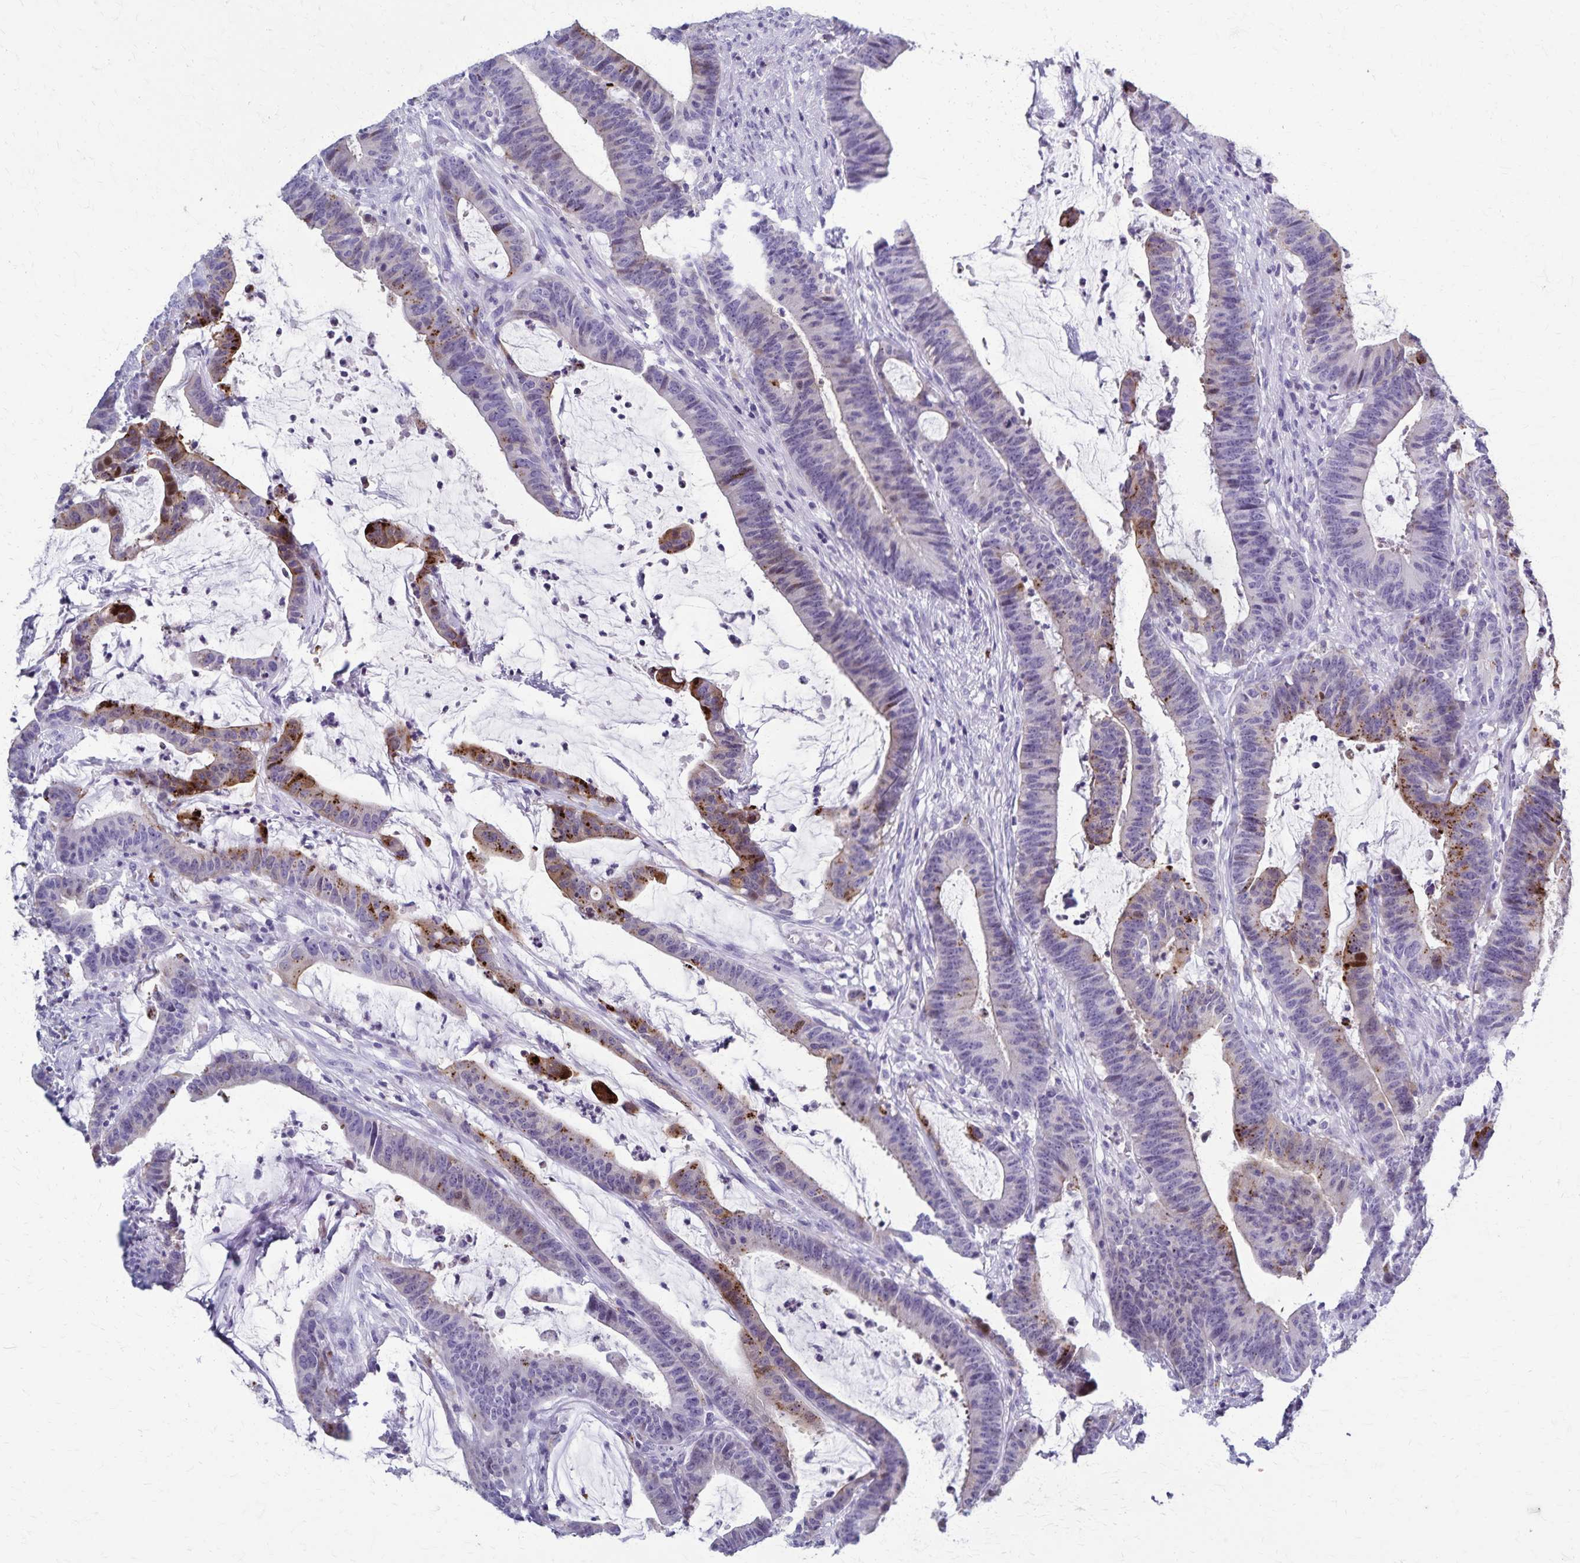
{"staining": {"intensity": "strong", "quantity": "<25%", "location": "cytoplasmic/membranous"}, "tissue": "colorectal cancer", "cell_type": "Tumor cells", "image_type": "cancer", "snomed": [{"axis": "morphology", "description": "Adenocarcinoma, NOS"}, {"axis": "topography", "description": "Colon"}], "caption": "Colorectal cancer (adenocarcinoma) stained for a protein (brown) shows strong cytoplasmic/membranous positive staining in about <25% of tumor cells.", "gene": "TMEM60", "patient": {"sex": "female", "age": 78}}